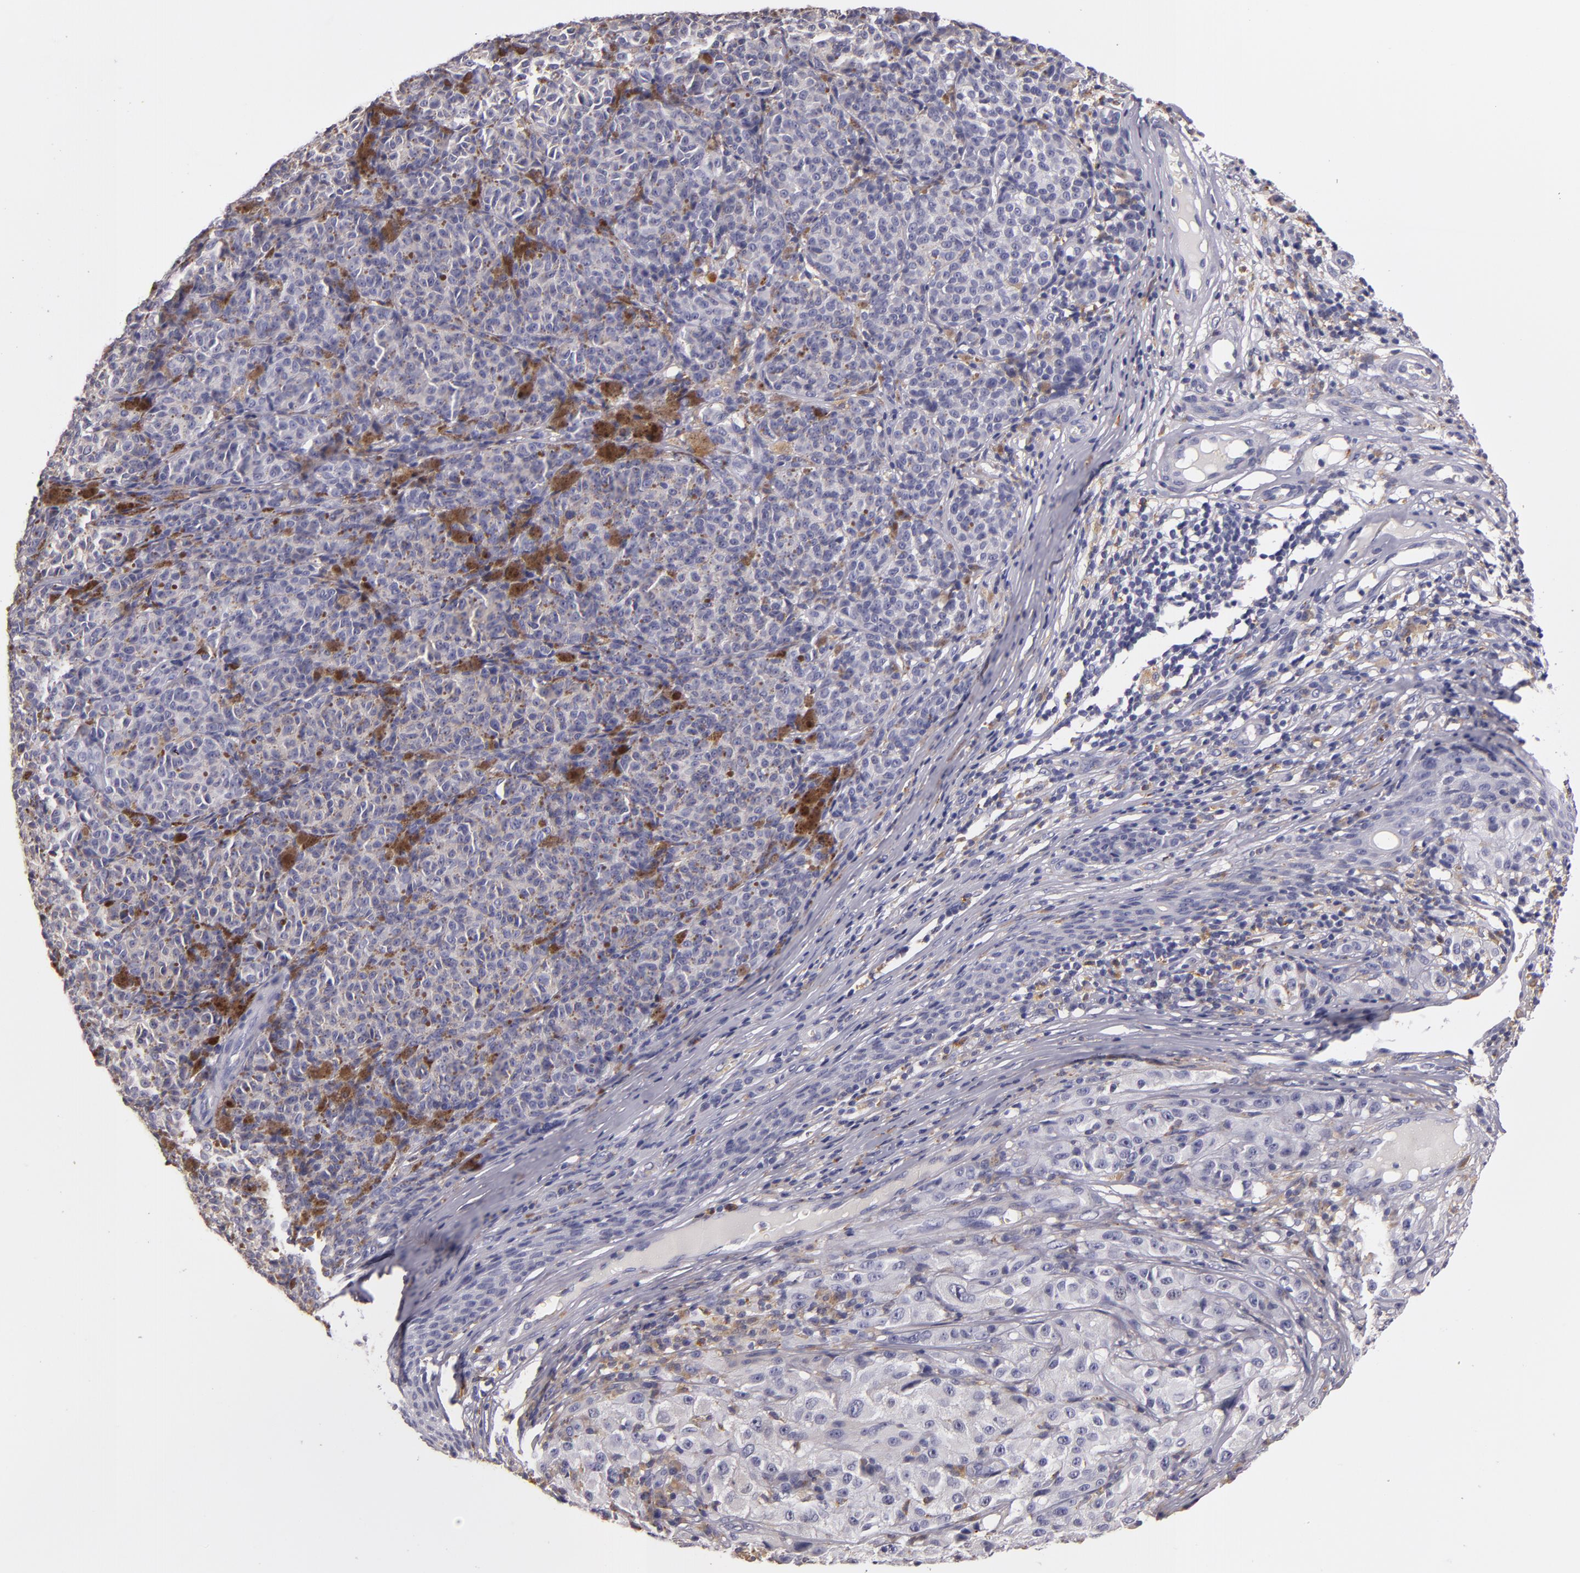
{"staining": {"intensity": "weak", "quantity": "<25%", "location": "cytoplasmic/membranous"}, "tissue": "melanoma", "cell_type": "Tumor cells", "image_type": "cancer", "snomed": [{"axis": "morphology", "description": "Malignant melanoma, NOS"}, {"axis": "topography", "description": "Skin"}], "caption": "Immunohistochemistry (IHC) histopathology image of neoplastic tissue: human melanoma stained with DAB (3,3'-diaminobenzidine) displays no significant protein staining in tumor cells. (DAB (3,3'-diaminobenzidine) IHC, high magnification).", "gene": "TLR8", "patient": {"sex": "male", "age": 56}}